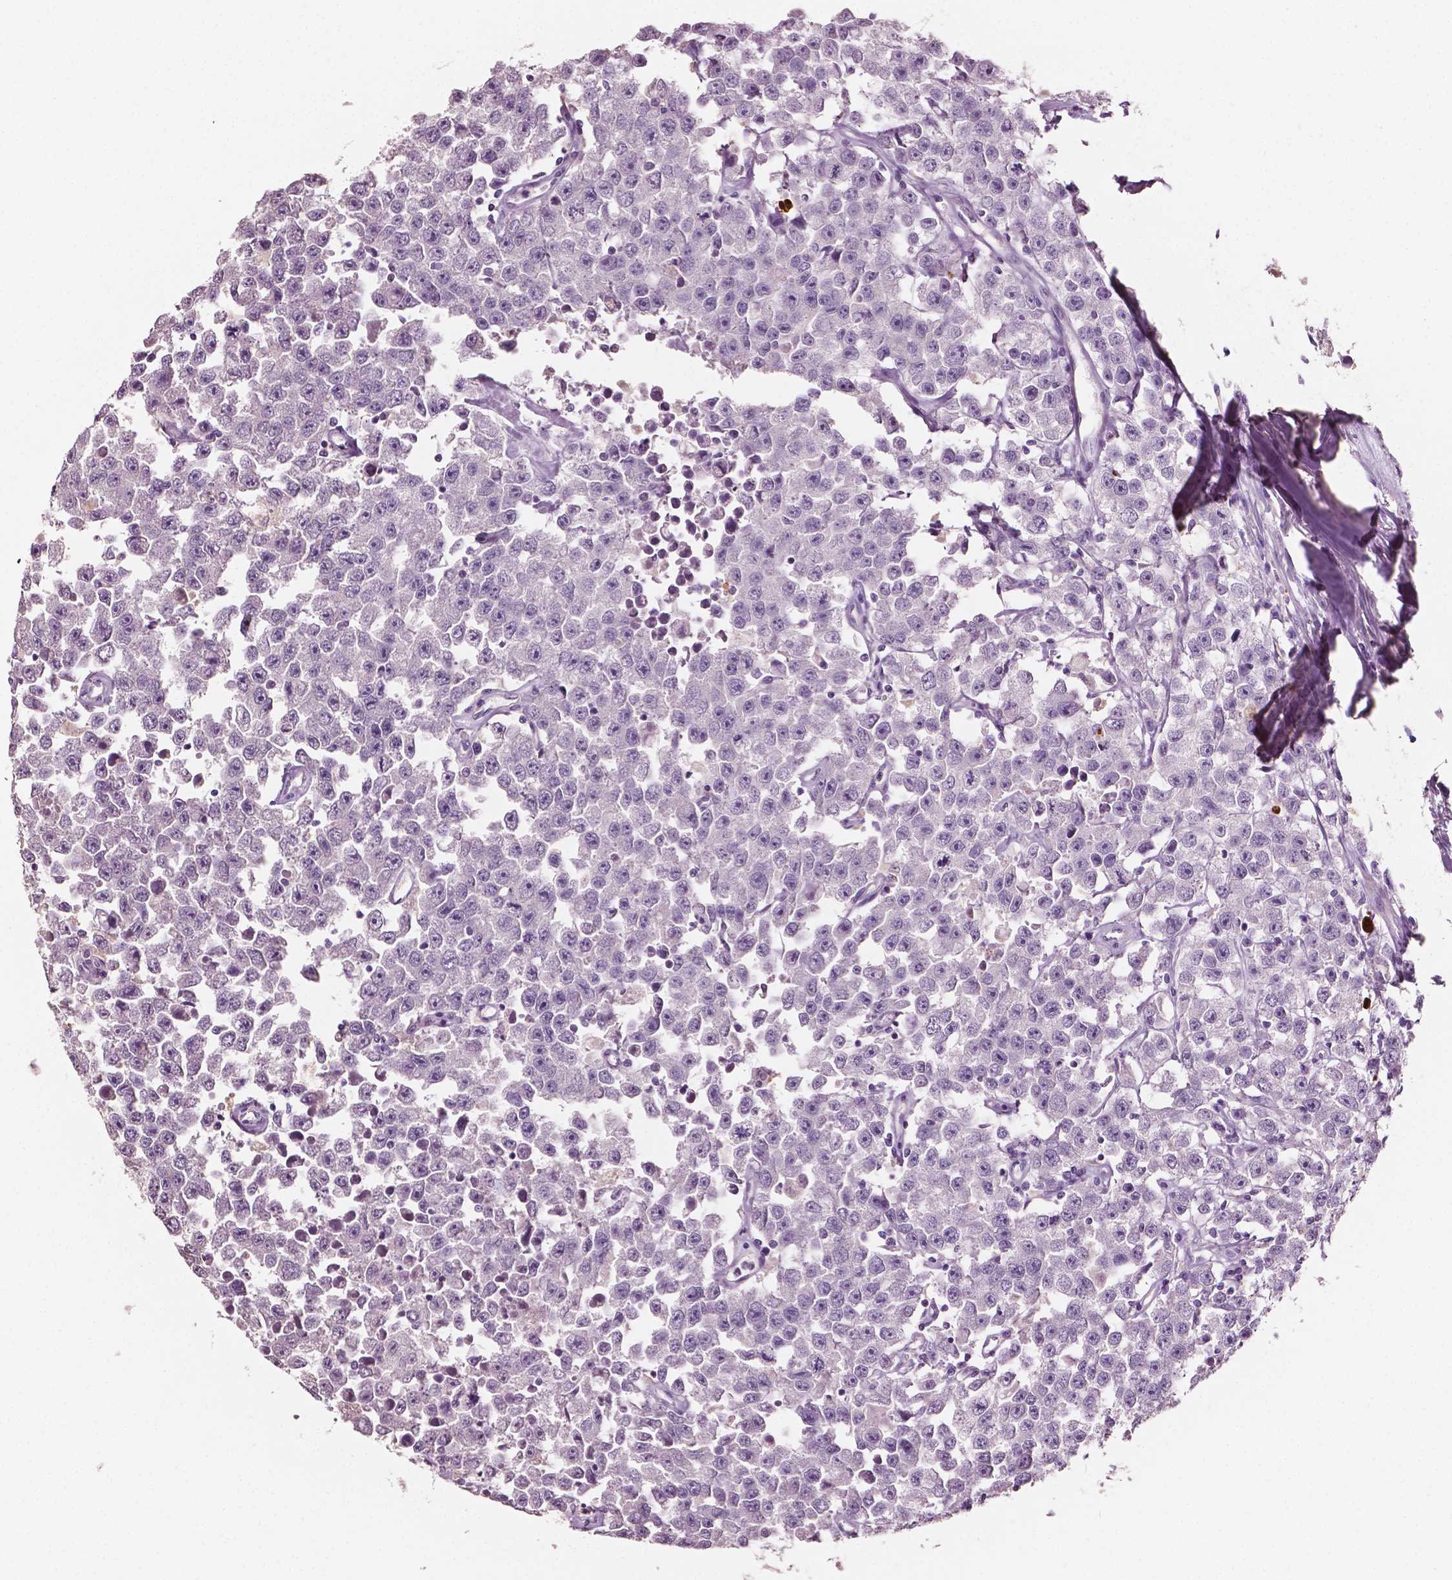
{"staining": {"intensity": "negative", "quantity": "none", "location": "none"}, "tissue": "testis cancer", "cell_type": "Tumor cells", "image_type": "cancer", "snomed": [{"axis": "morphology", "description": "Seminoma, NOS"}, {"axis": "topography", "description": "Testis"}], "caption": "Tumor cells show no significant protein staining in testis seminoma.", "gene": "APOA4", "patient": {"sex": "male", "age": 52}}